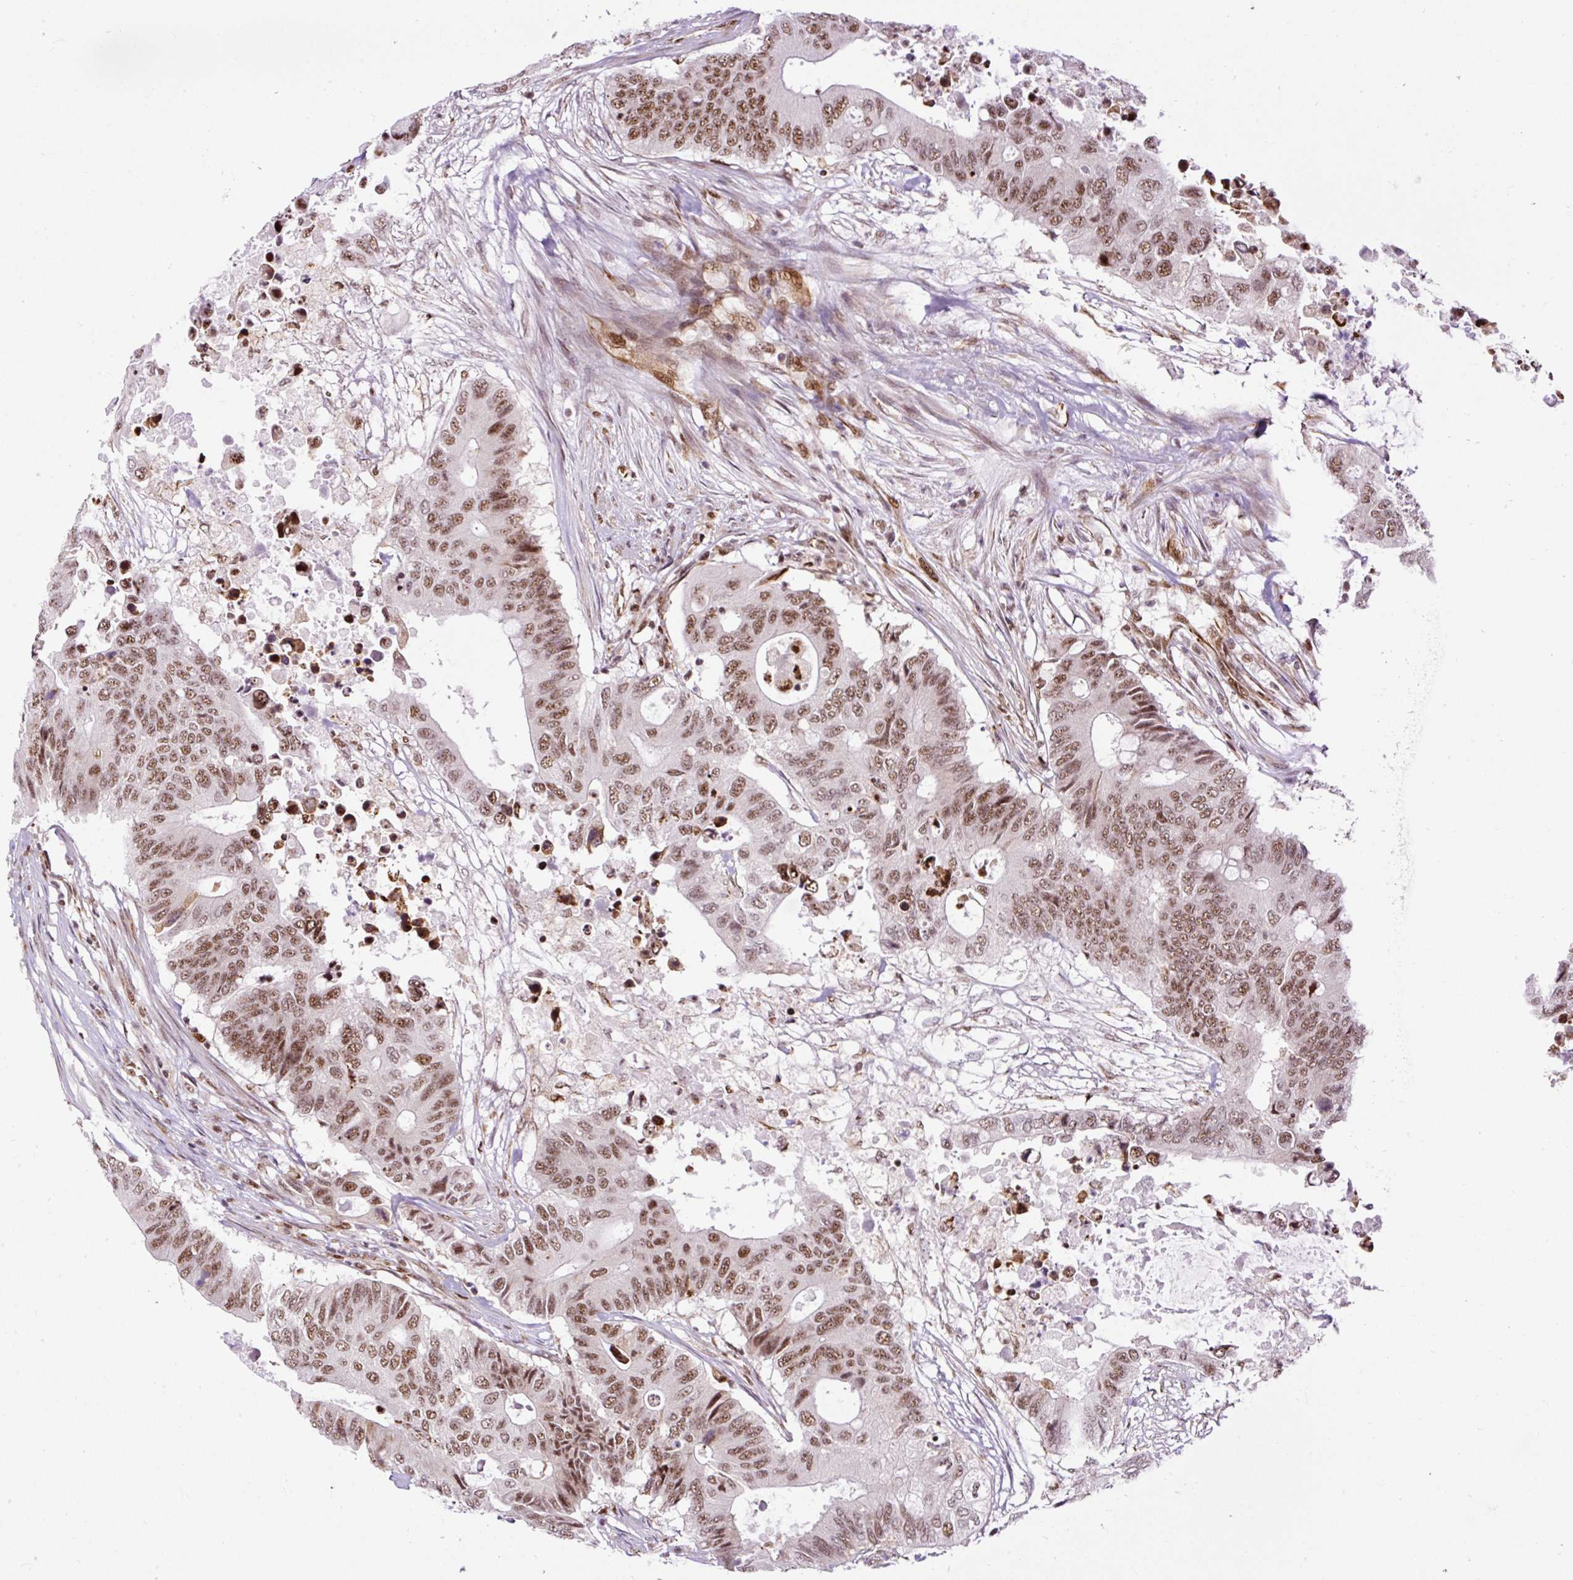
{"staining": {"intensity": "moderate", "quantity": ">75%", "location": "nuclear"}, "tissue": "colorectal cancer", "cell_type": "Tumor cells", "image_type": "cancer", "snomed": [{"axis": "morphology", "description": "Adenocarcinoma, NOS"}, {"axis": "topography", "description": "Colon"}], "caption": "DAB (3,3'-diaminobenzidine) immunohistochemical staining of human colorectal adenocarcinoma shows moderate nuclear protein expression in about >75% of tumor cells. The protein of interest is stained brown, and the nuclei are stained in blue (DAB (3,3'-diaminobenzidine) IHC with brightfield microscopy, high magnification).", "gene": "LUC7L2", "patient": {"sex": "male", "age": 71}}